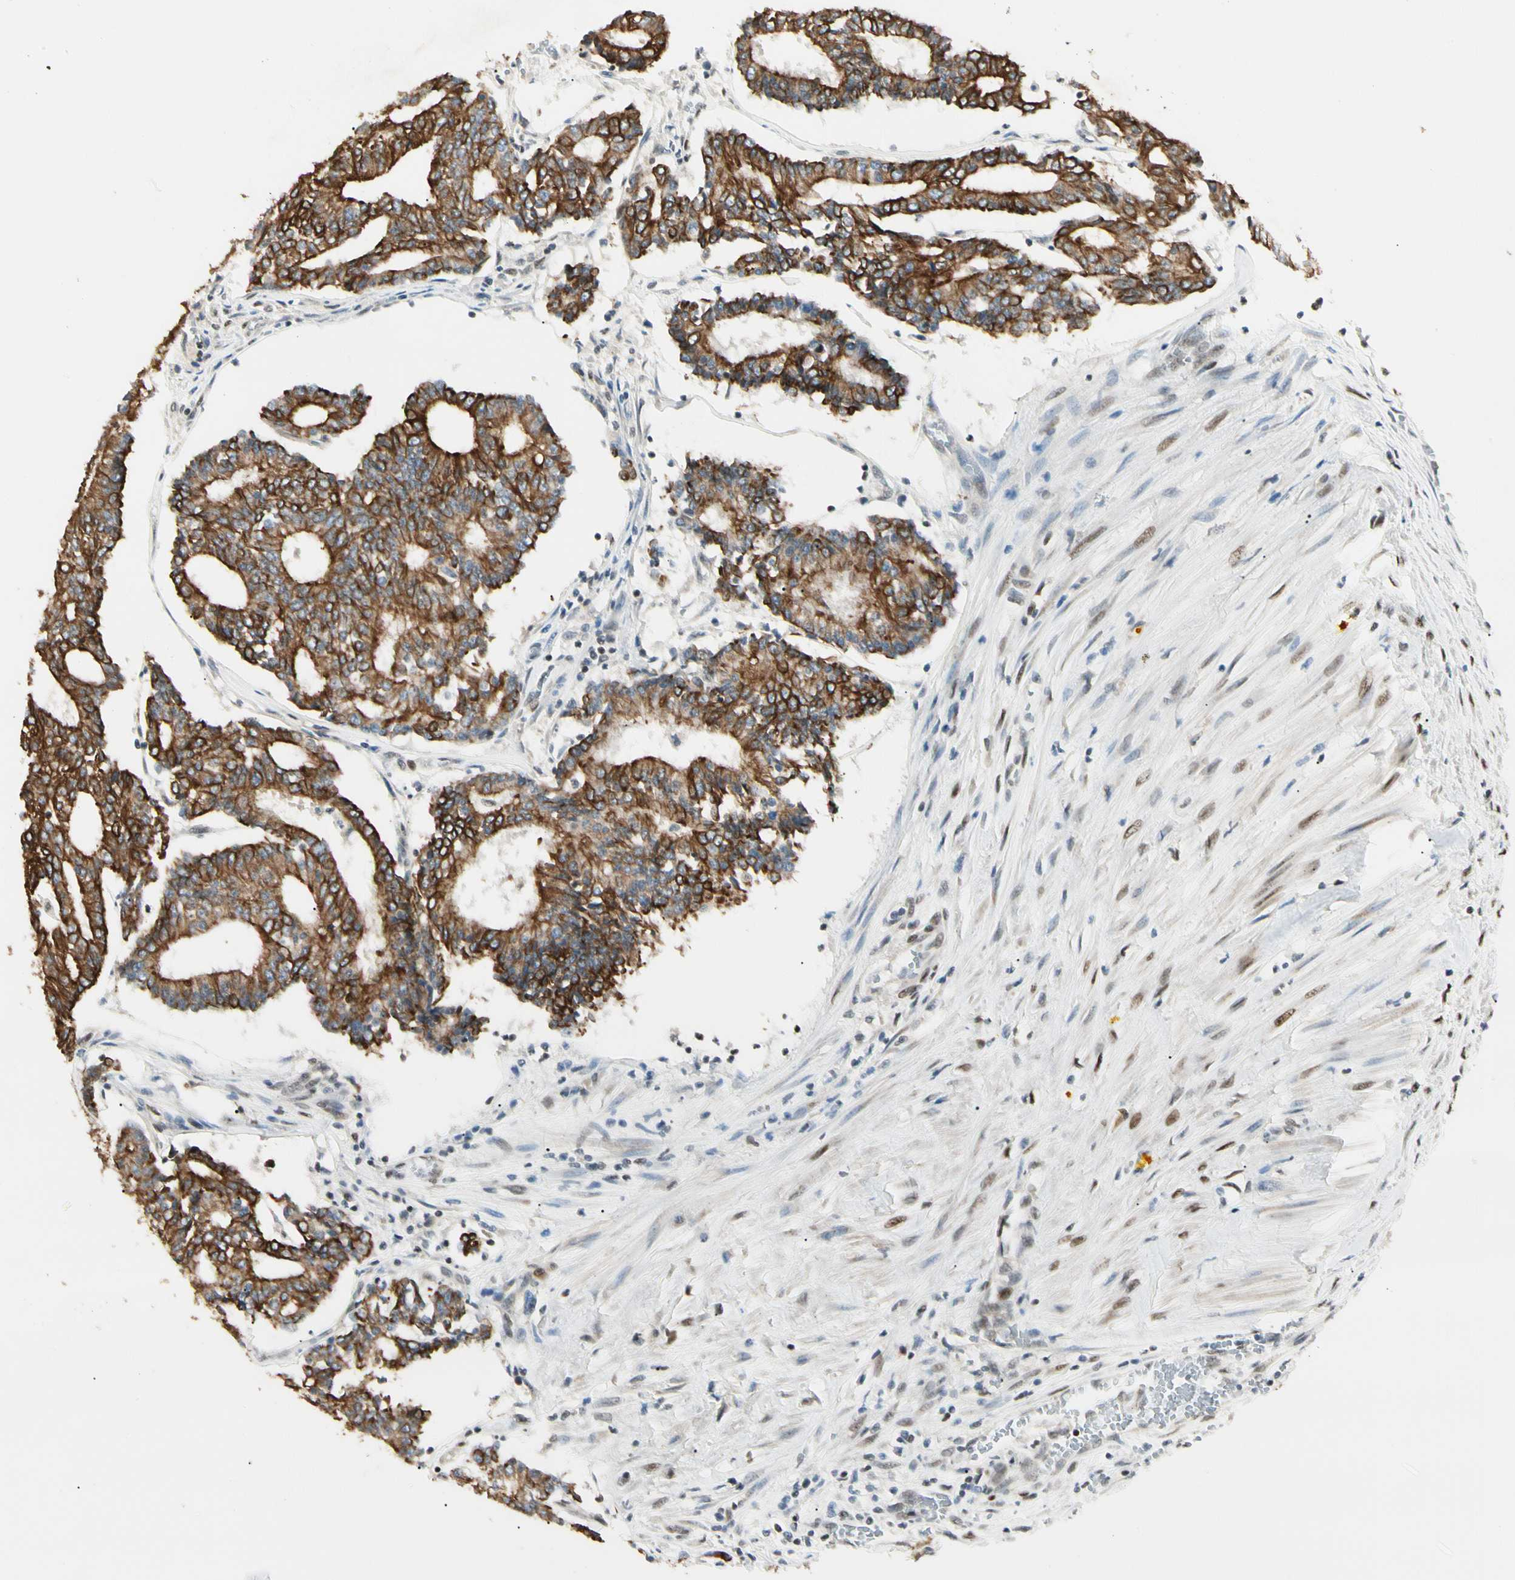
{"staining": {"intensity": "strong", "quantity": ">75%", "location": "cytoplasmic/membranous"}, "tissue": "prostate cancer", "cell_type": "Tumor cells", "image_type": "cancer", "snomed": [{"axis": "morphology", "description": "Adenocarcinoma, High grade"}, {"axis": "topography", "description": "Prostate"}], "caption": "Human prostate cancer stained for a protein (brown) displays strong cytoplasmic/membranous positive positivity in about >75% of tumor cells.", "gene": "ATXN1", "patient": {"sex": "male", "age": 55}}